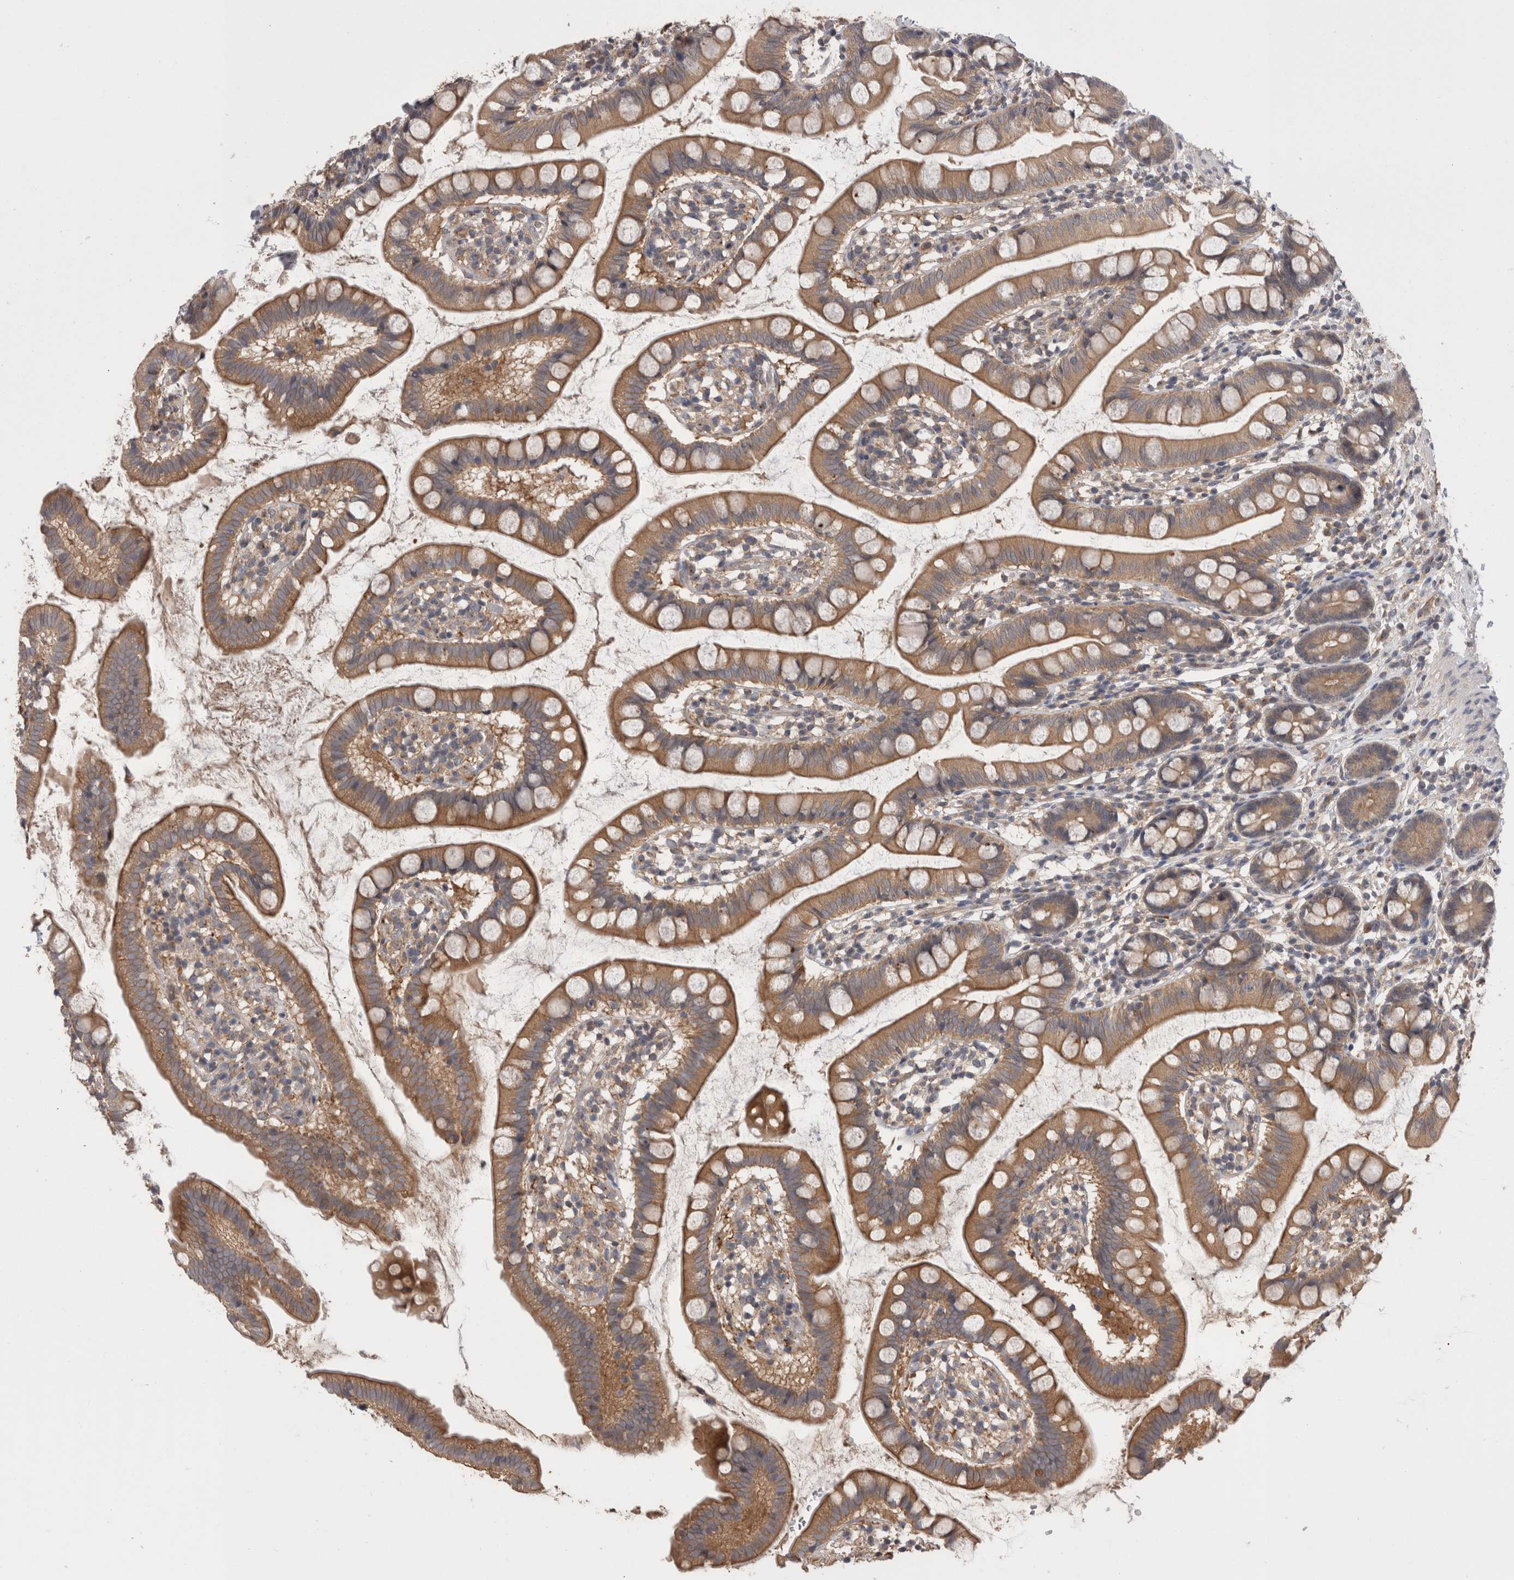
{"staining": {"intensity": "moderate", "quantity": ">75%", "location": "cytoplasmic/membranous"}, "tissue": "small intestine", "cell_type": "Glandular cells", "image_type": "normal", "snomed": [{"axis": "morphology", "description": "Normal tissue, NOS"}, {"axis": "topography", "description": "Small intestine"}], "caption": "Immunohistochemistry (IHC) of benign small intestine shows medium levels of moderate cytoplasmic/membranous staining in approximately >75% of glandular cells. (DAB IHC, brown staining for protein, blue staining for nuclei).", "gene": "DCTN6", "patient": {"sex": "female", "age": 84}}